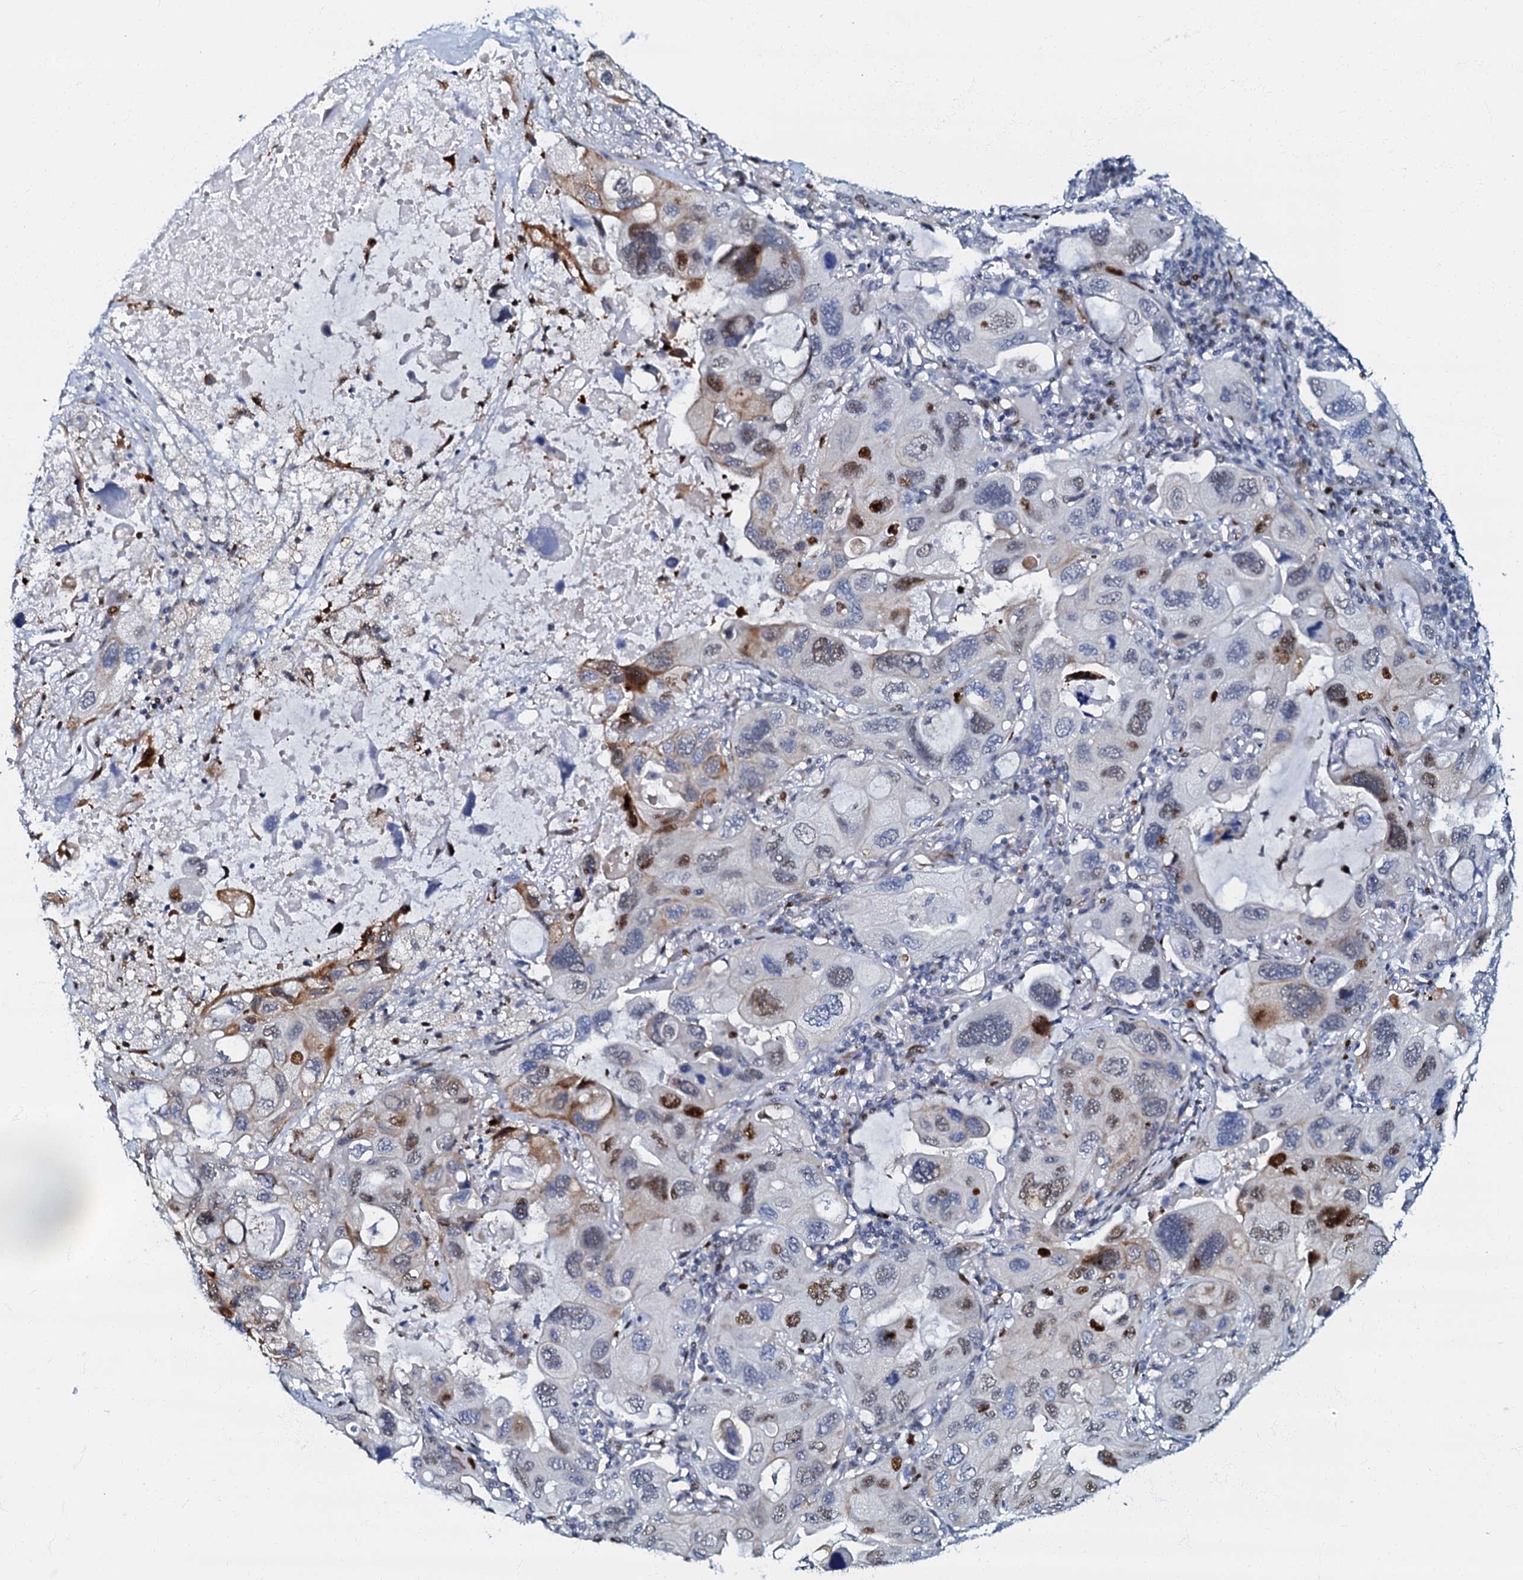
{"staining": {"intensity": "moderate", "quantity": "<25%", "location": "cytoplasmic/membranous,nuclear"}, "tissue": "lung cancer", "cell_type": "Tumor cells", "image_type": "cancer", "snomed": [{"axis": "morphology", "description": "Squamous cell carcinoma, NOS"}, {"axis": "topography", "description": "Lung"}], "caption": "Squamous cell carcinoma (lung) stained with a protein marker exhibits moderate staining in tumor cells.", "gene": "MFSD5", "patient": {"sex": "female", "age": 73}}